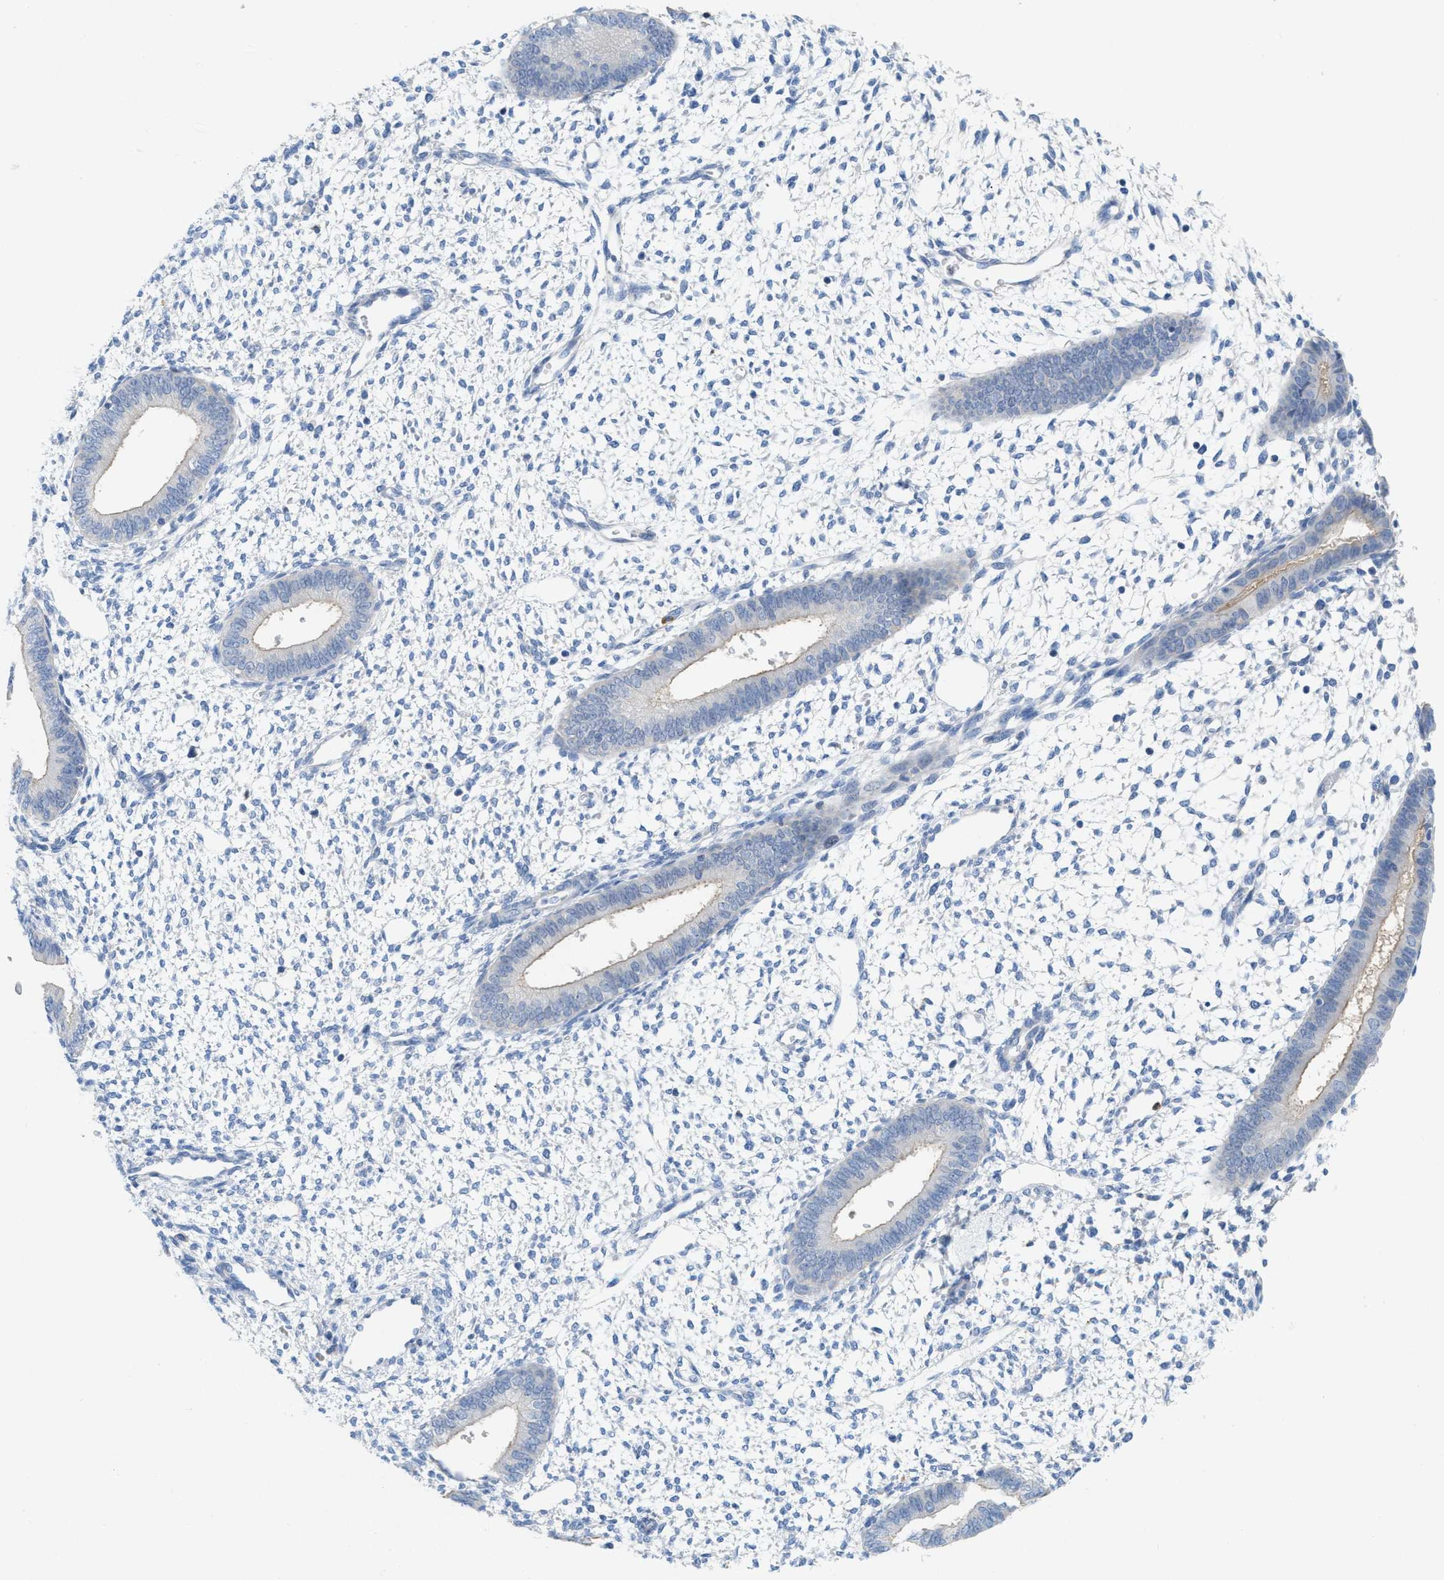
{"staining": {"intensity": "negative", "quantity": "none", "location": "none"}, "tissue": "endometrium", "cell_type": "Cells in endometrial stroma", "image_type": "normal", "snomed": [{"axis": "morphology", "description": "Normal tissue, NOS"}, {"axis": "topography", "description": "Endometrium"}], "caption": "Cells in endometrial stroma are negative for protein expression in unremarkable human endometrium. (Immunohistochemistry, brightfield microscopy, high magnification).", "gene": "CKLF", "patient": {"sex": "female", "age": 46}}